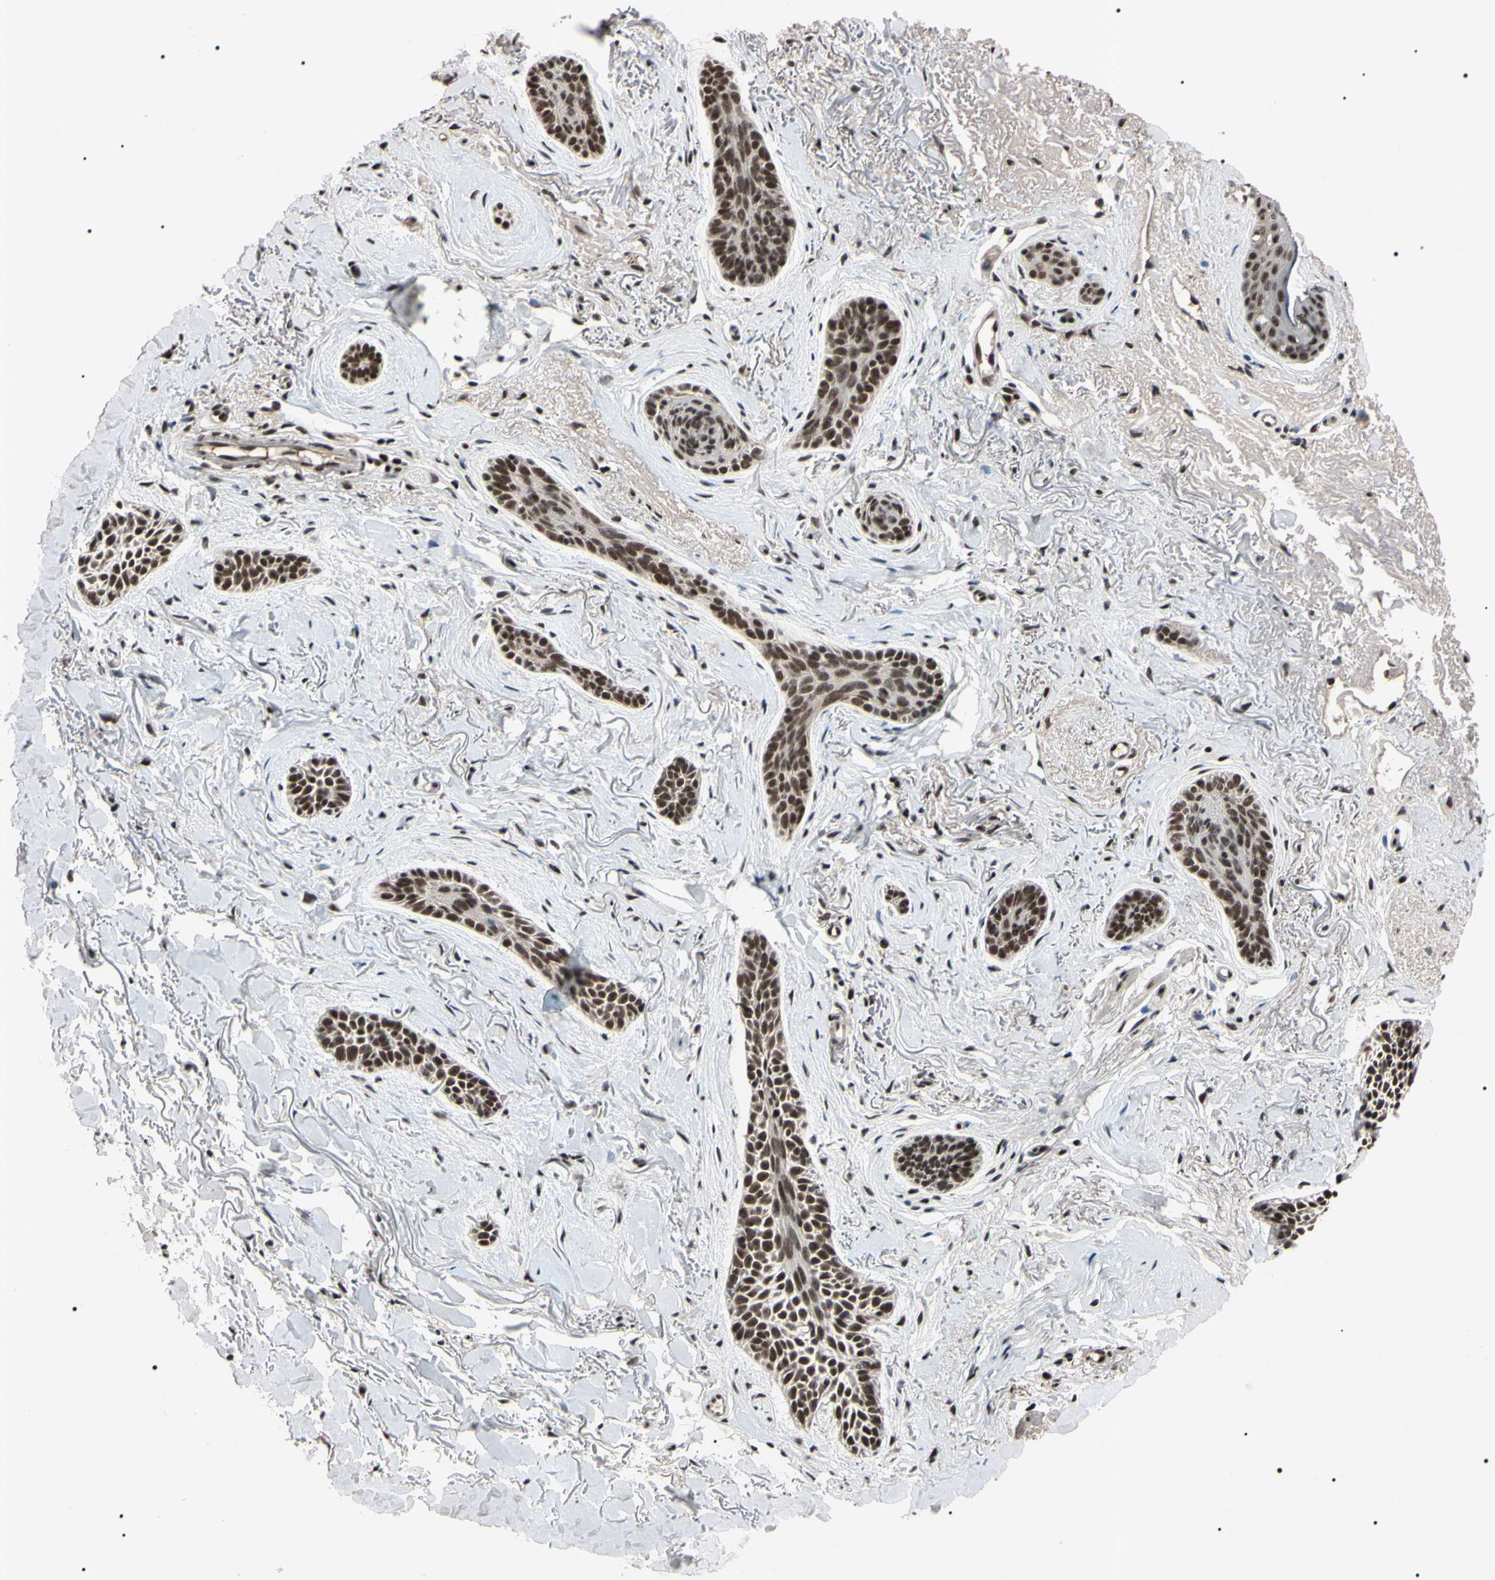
{"staining": {"intensity": "moderate", "quantity": "25%-75%", "location": "nuclear"}, "tissue": "skin cancer", "cell_type": "Tumor cells", "image_type": "cancer", "snomed": [{"axis": "morphology", "description": "Basal cell carcinoma"}, {"axis": "topography", "description": "Skin"}], "caption": "High-magnification brightfield microscopy of skin cancer stained with DAB (3,3'-diaminobenzidine) (brown) and counterstained with hematoxylin (blue). tumor cells exhibit moderate nuclear staining is appreciated in approximately25%-75% of cells.", "gene": "YY1", "patient": {"sex": "female", "age": 84}}